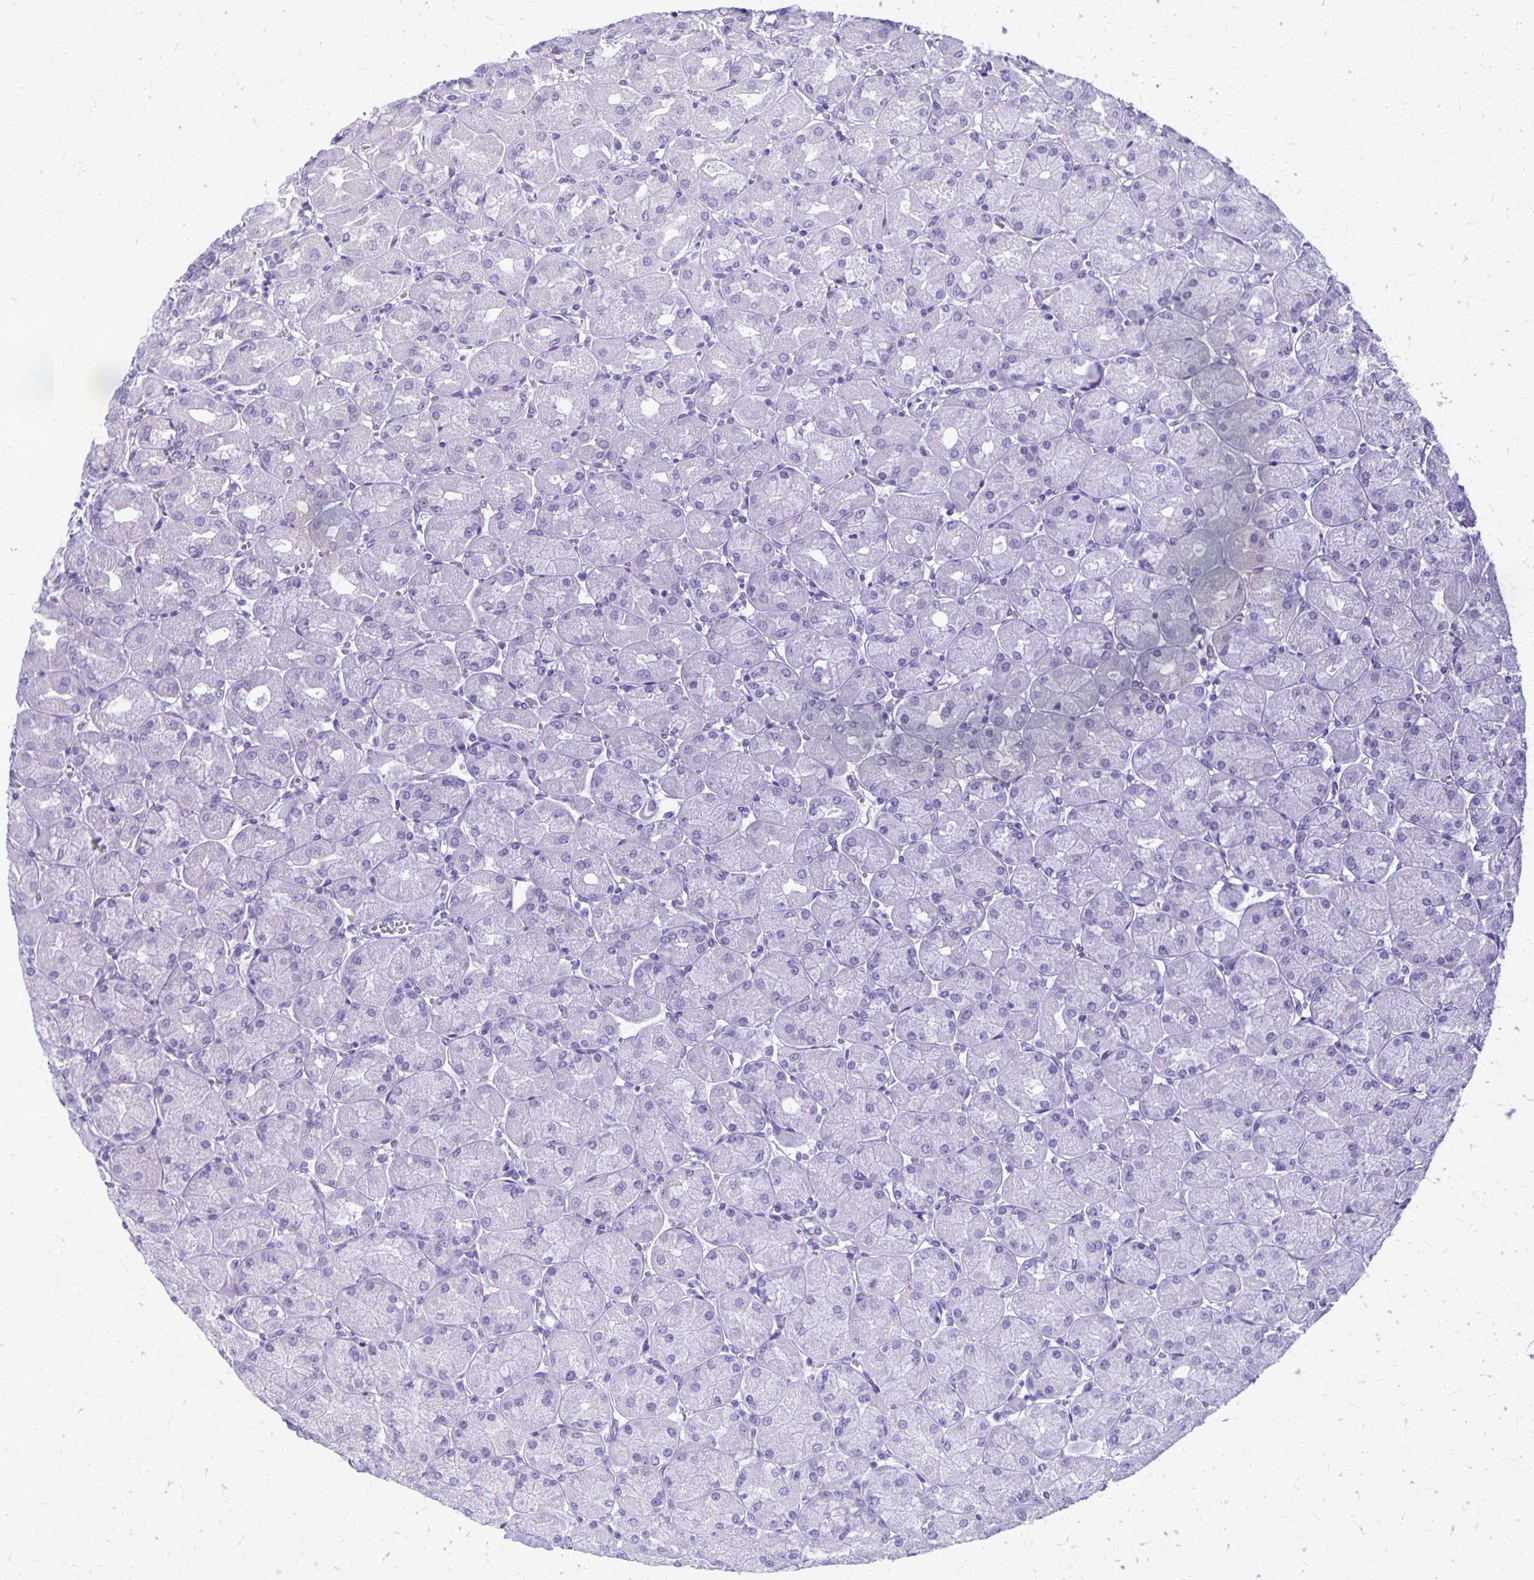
{"staining": {"intensity": "negative", "quantity": "none", "location": "none"}, "tissue": "stomach", "cell_type": "Glandular cells", "image_type": "normal", "snomed": [{"axis": "morphology", "description": "Normal tissue, NOS"}, {"axis": "topography", "description": "Stomach, upper"}], "caption": "Immunohistochemistry of normal stomach demonstrates no positivity in glandular cells.", "gene": "PLXNB3", "patient": {"sex": "female", "age": 56}}